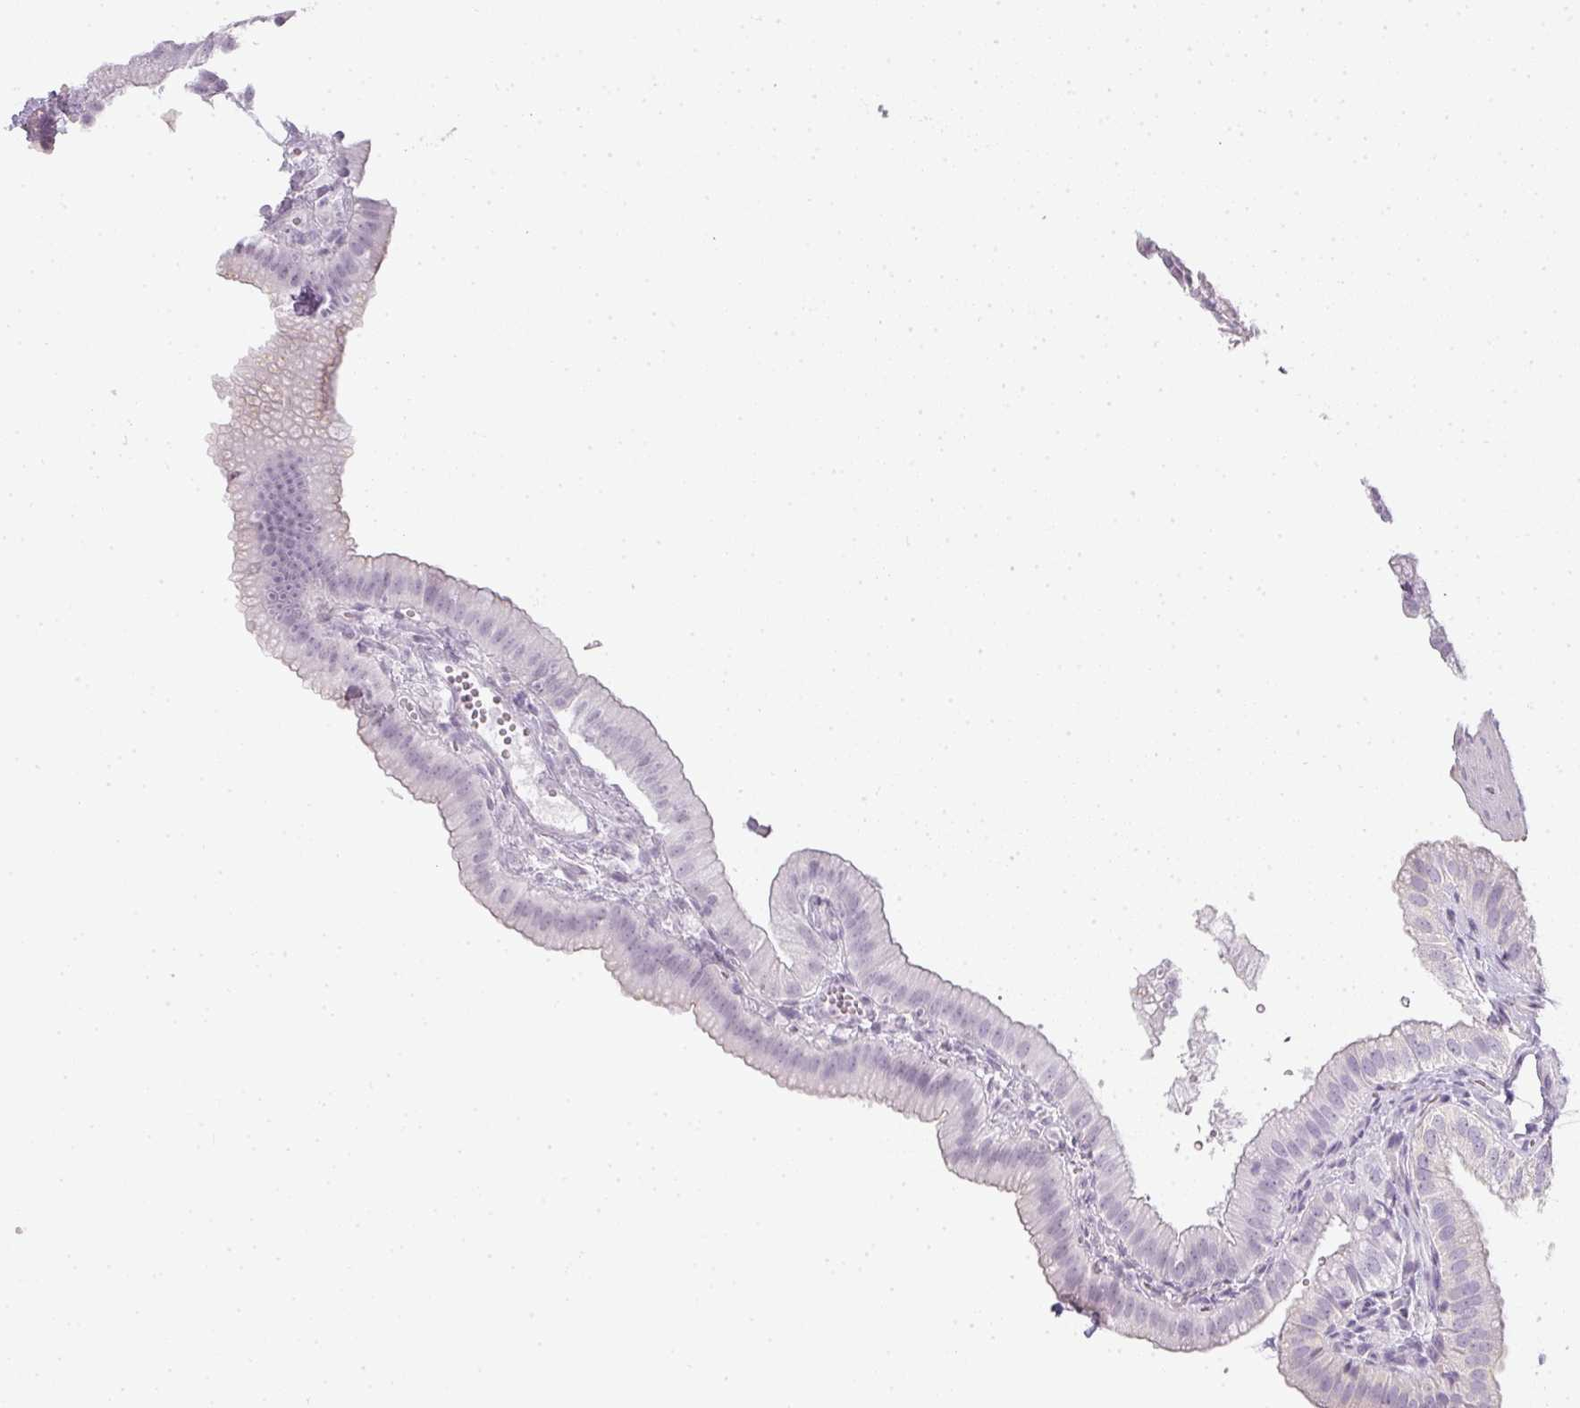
{"staining": {"intensity": "negative", "quantity": "none", "location": "none"}, "tissue": "gallbladder", "cell_type": "Glandular cells", "image_type": "normal", "snomed": [{"axis": "morphology", "description": "Normal tissue, NOS"}, {"axis": "topography", "description": "Gallbladder"}], "caption": "This is an immunohistochemistry image of benign gallbladder. There is no staining in glandular cells.", "gene": "TMEM42", "patient": {"sex": "female", "age": 61}}